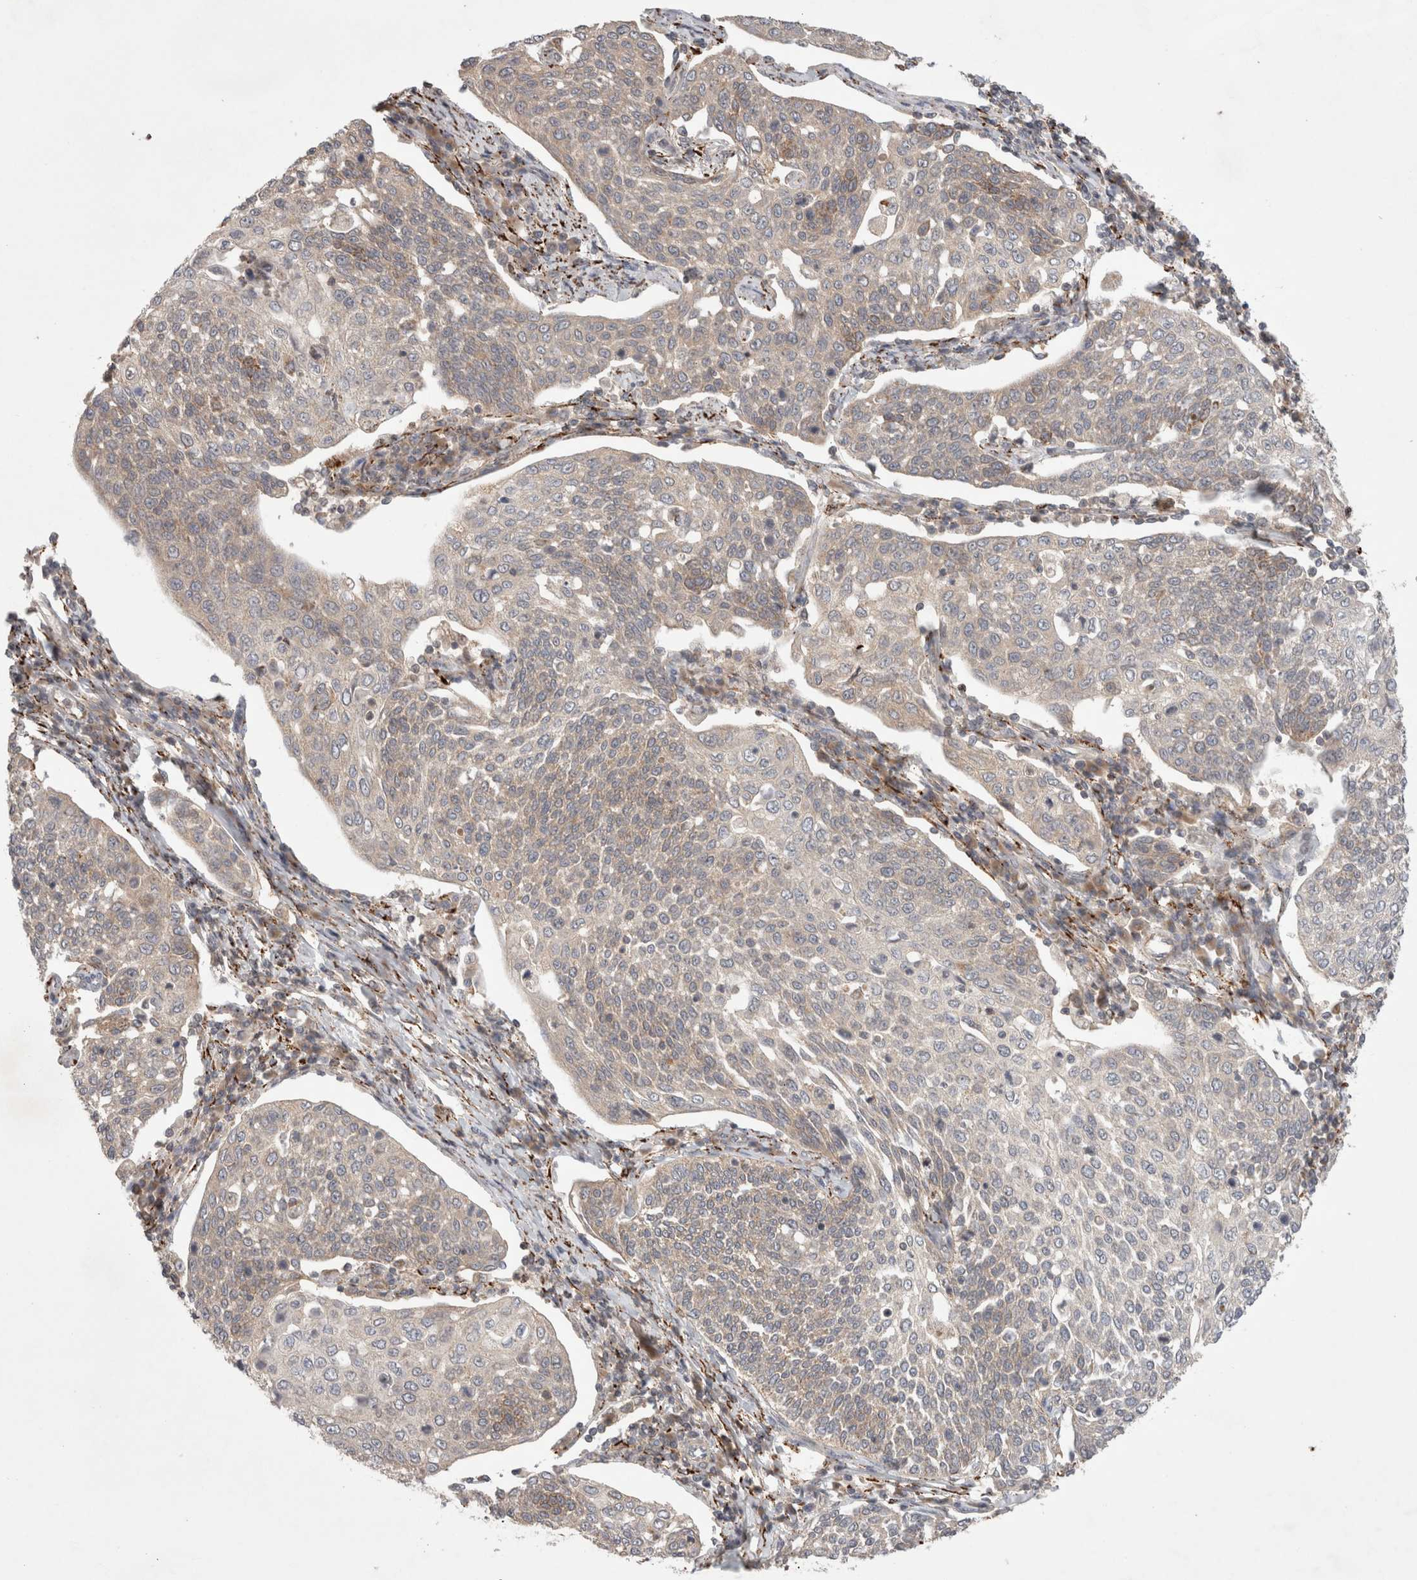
{"staining": {"intensity": "weak", "quantity": "<25%", "location": "cytoplasmic/membranous"}, "tissue": "cervical cancer", "cell_type": "Tumor cells", "image_type": "cancer", "snomed": [{"axis": "morphology", "description": "Squamous cell carcinoma, NOS"}, {"axis": "topography", "description": "Cervix"}], "caption": "Tumor cells show no significant protein staining in cervical squamous cell carcinoma. (Brightfield microscopy of DAB immunohistochemistry at high magnification).", "gene": "HROB", "patient": {"sex": "female", "age": 34}}